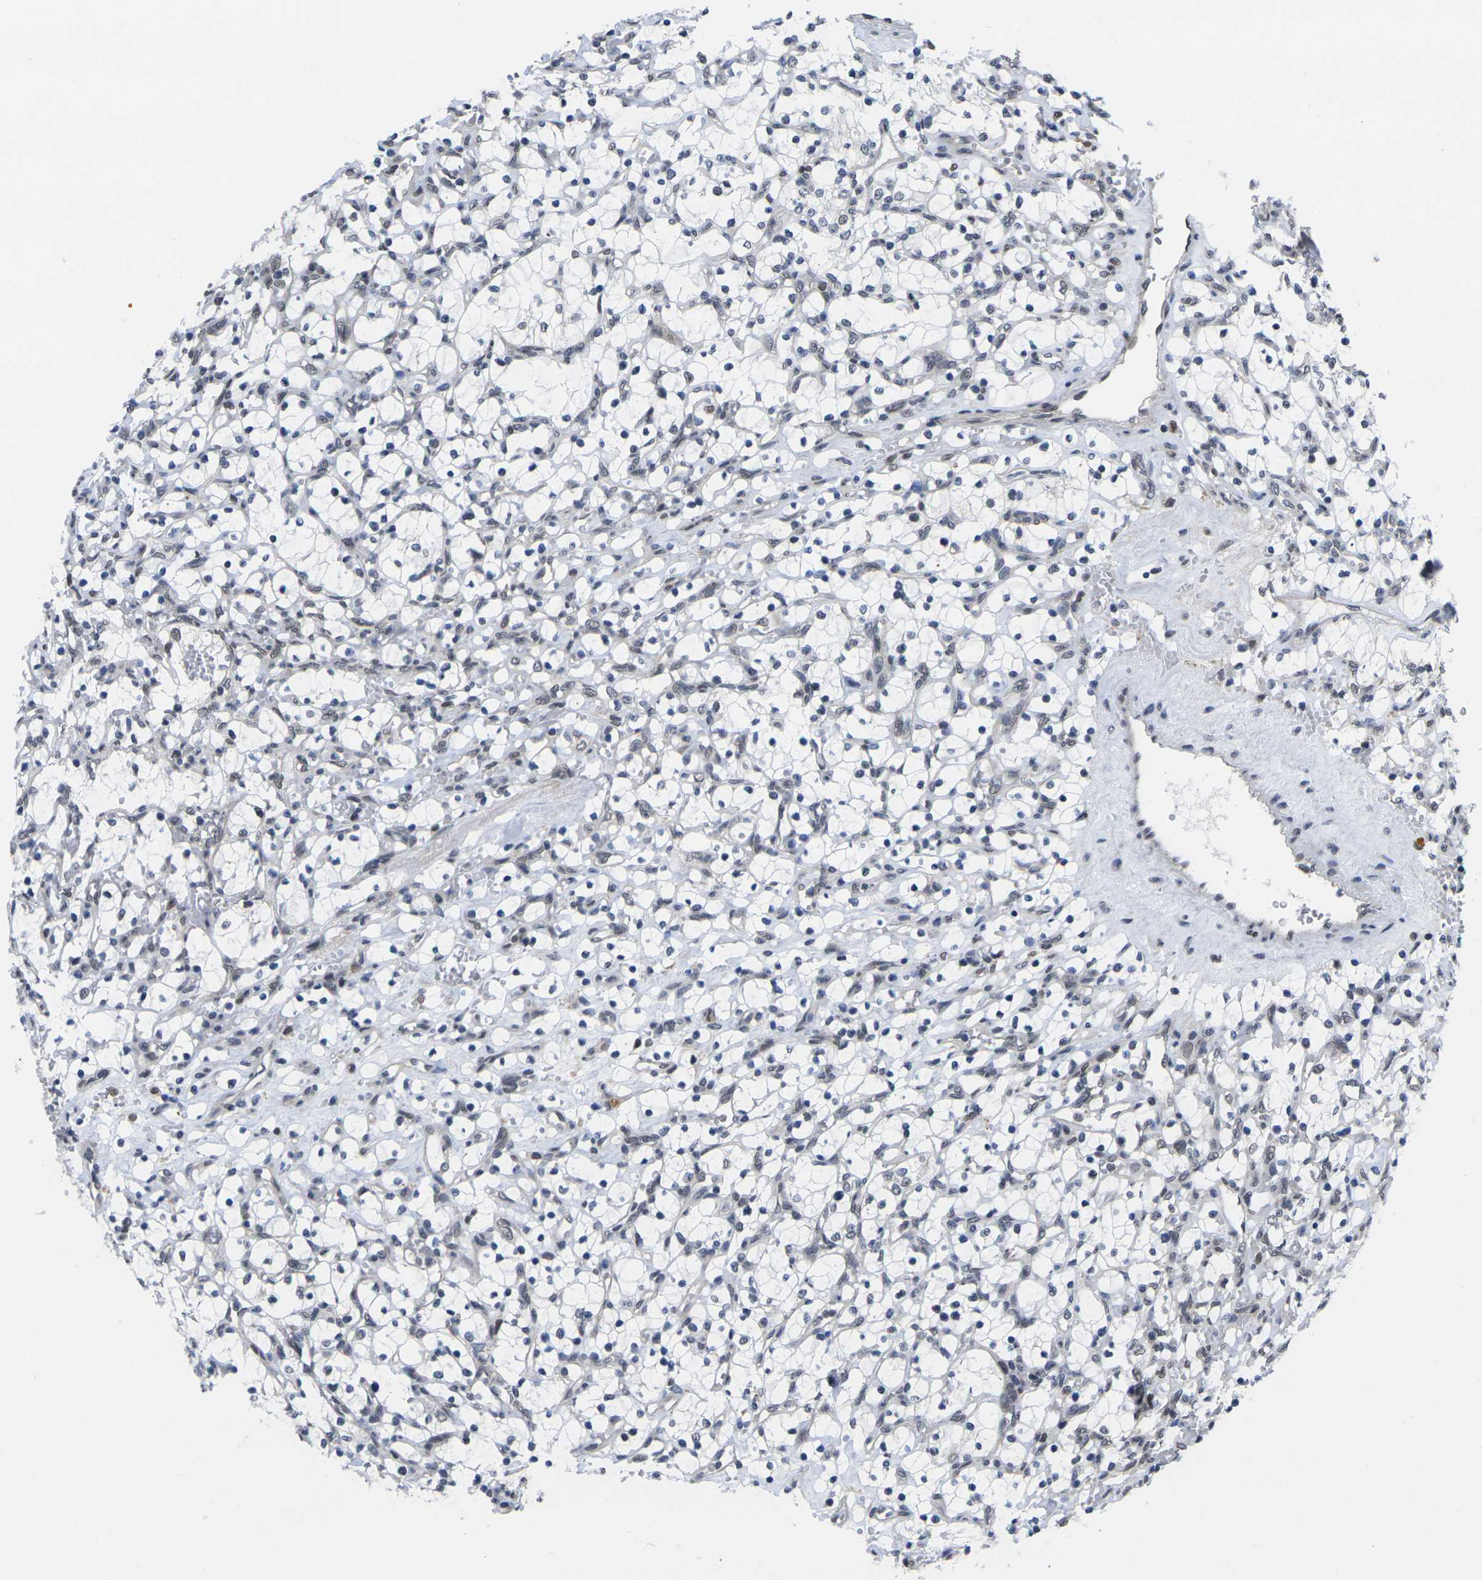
{"staining": {"intensity": "negative", "quantity": "none", "location": "none"}, "tissue": "renal cancer", "cell_type": "Tumor cells", "image_type": "cancer", "snomed": [{"axis": "morphology", "description": "Adenocarcinoma, NOS"}, {"axis": "topography", "description": "Kidney"}], "caption": "High power microscopy micrograph of an immunohistochemistry photomicrograph of adenocarcinoma (renal), revealing no significant positivity in tumor cells. (Brightfield microscopy of DAB IHC at high magnification).", "gene": "RBM7", "patient": {"sex": "female", "age": 69}}